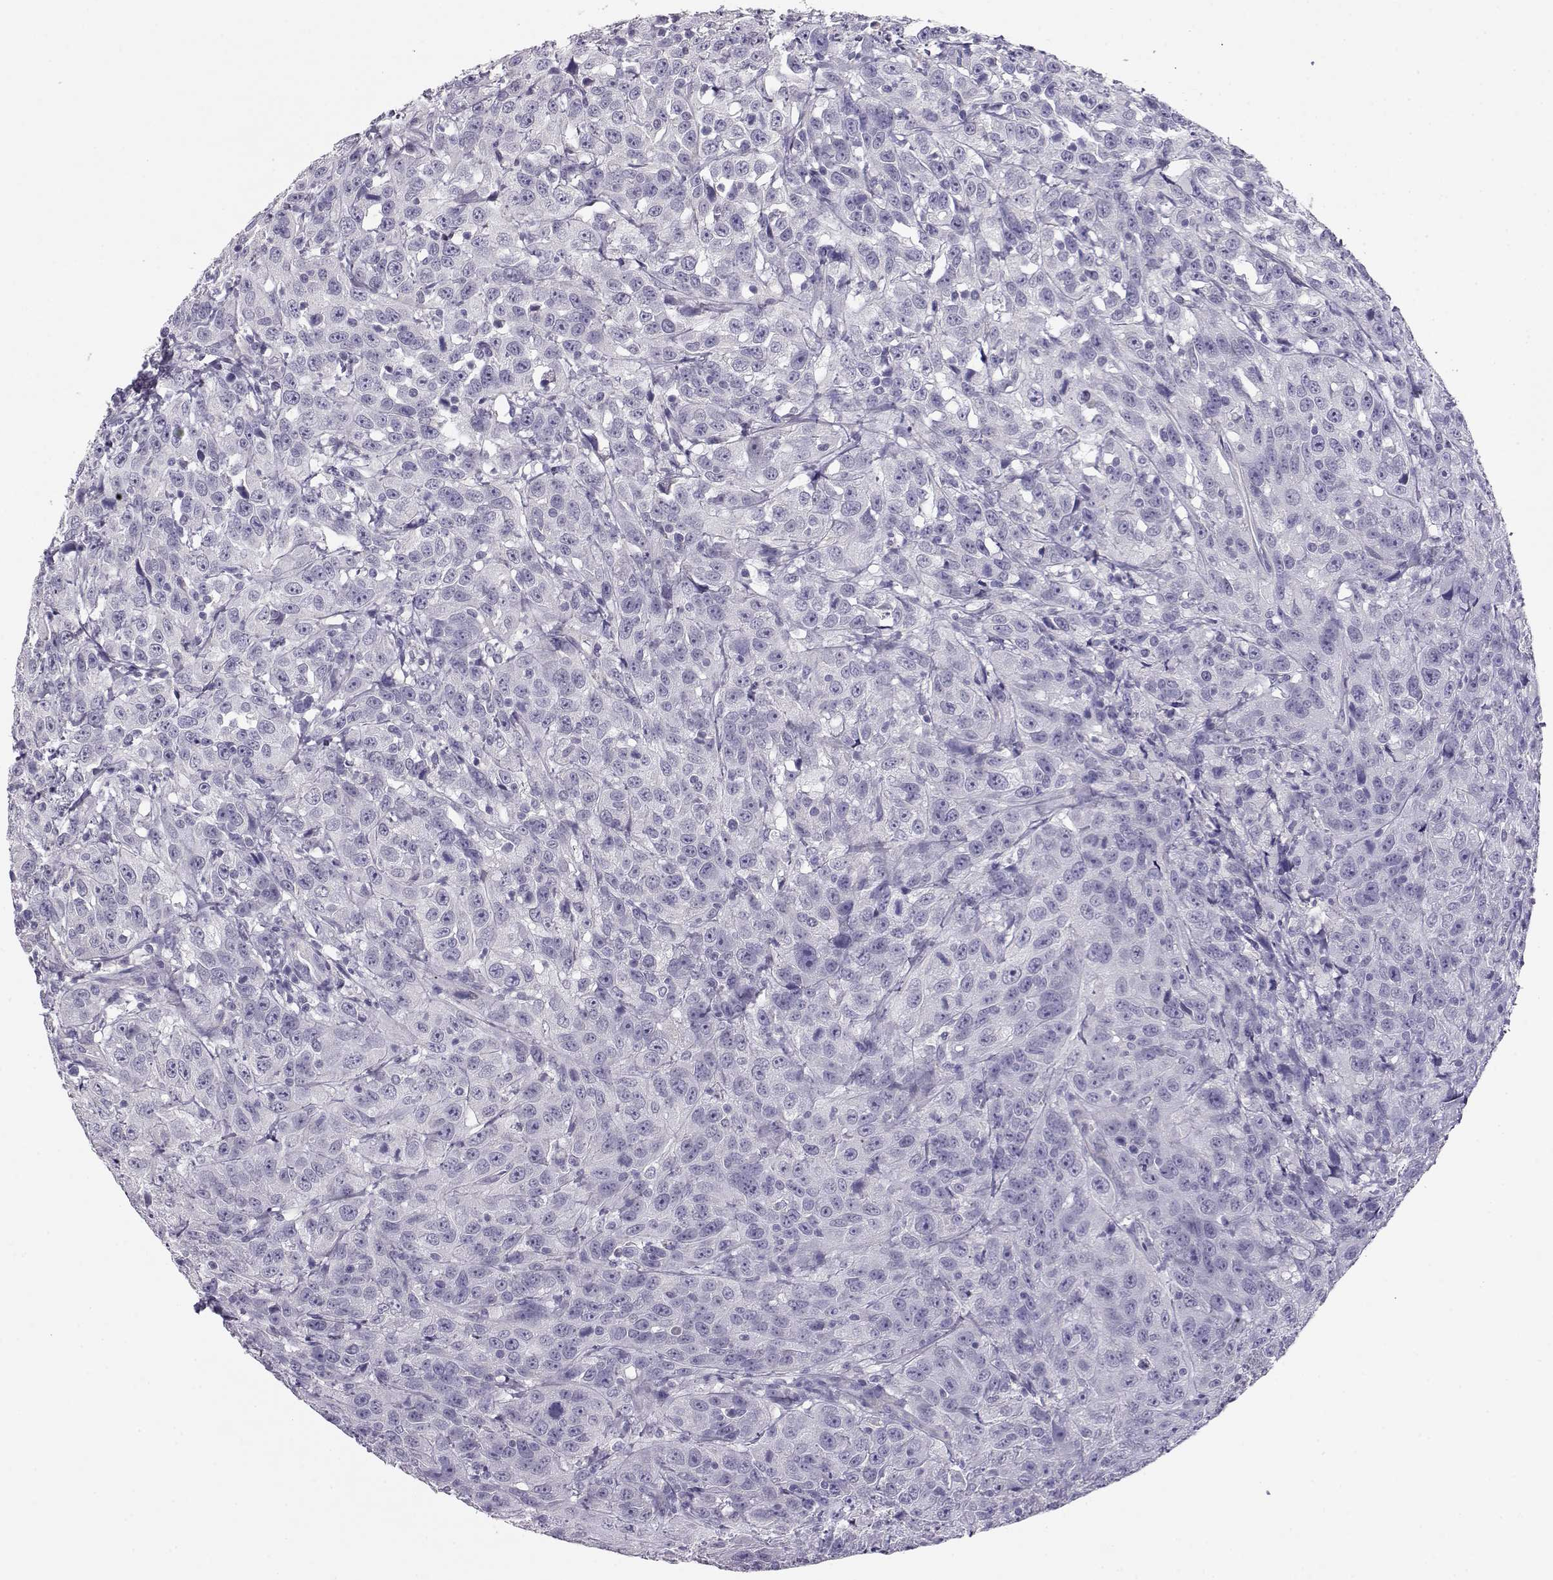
{"staining": {"intensity": "negative", "quantity": "none", "location": "none"}, "tissue": "urothelial cancer", "cell_type": "Tumor cells", "image_type": "cancer", "snomed": [{"axis": "morphology", "description": "Urothelial carcinoma, NOS"}, {"axis": "morphology", "description": "Urothelial carcinoma, High grade"}, {"axis": "topography", "description": "Urinary bladder"}], "caption": "This is a micrograph of IHC staining of transitional cell carcinoma, which shows no expression in tumor cells.", "gene": "ENDOU", "patient": {"sex": "female", "age": 73}}